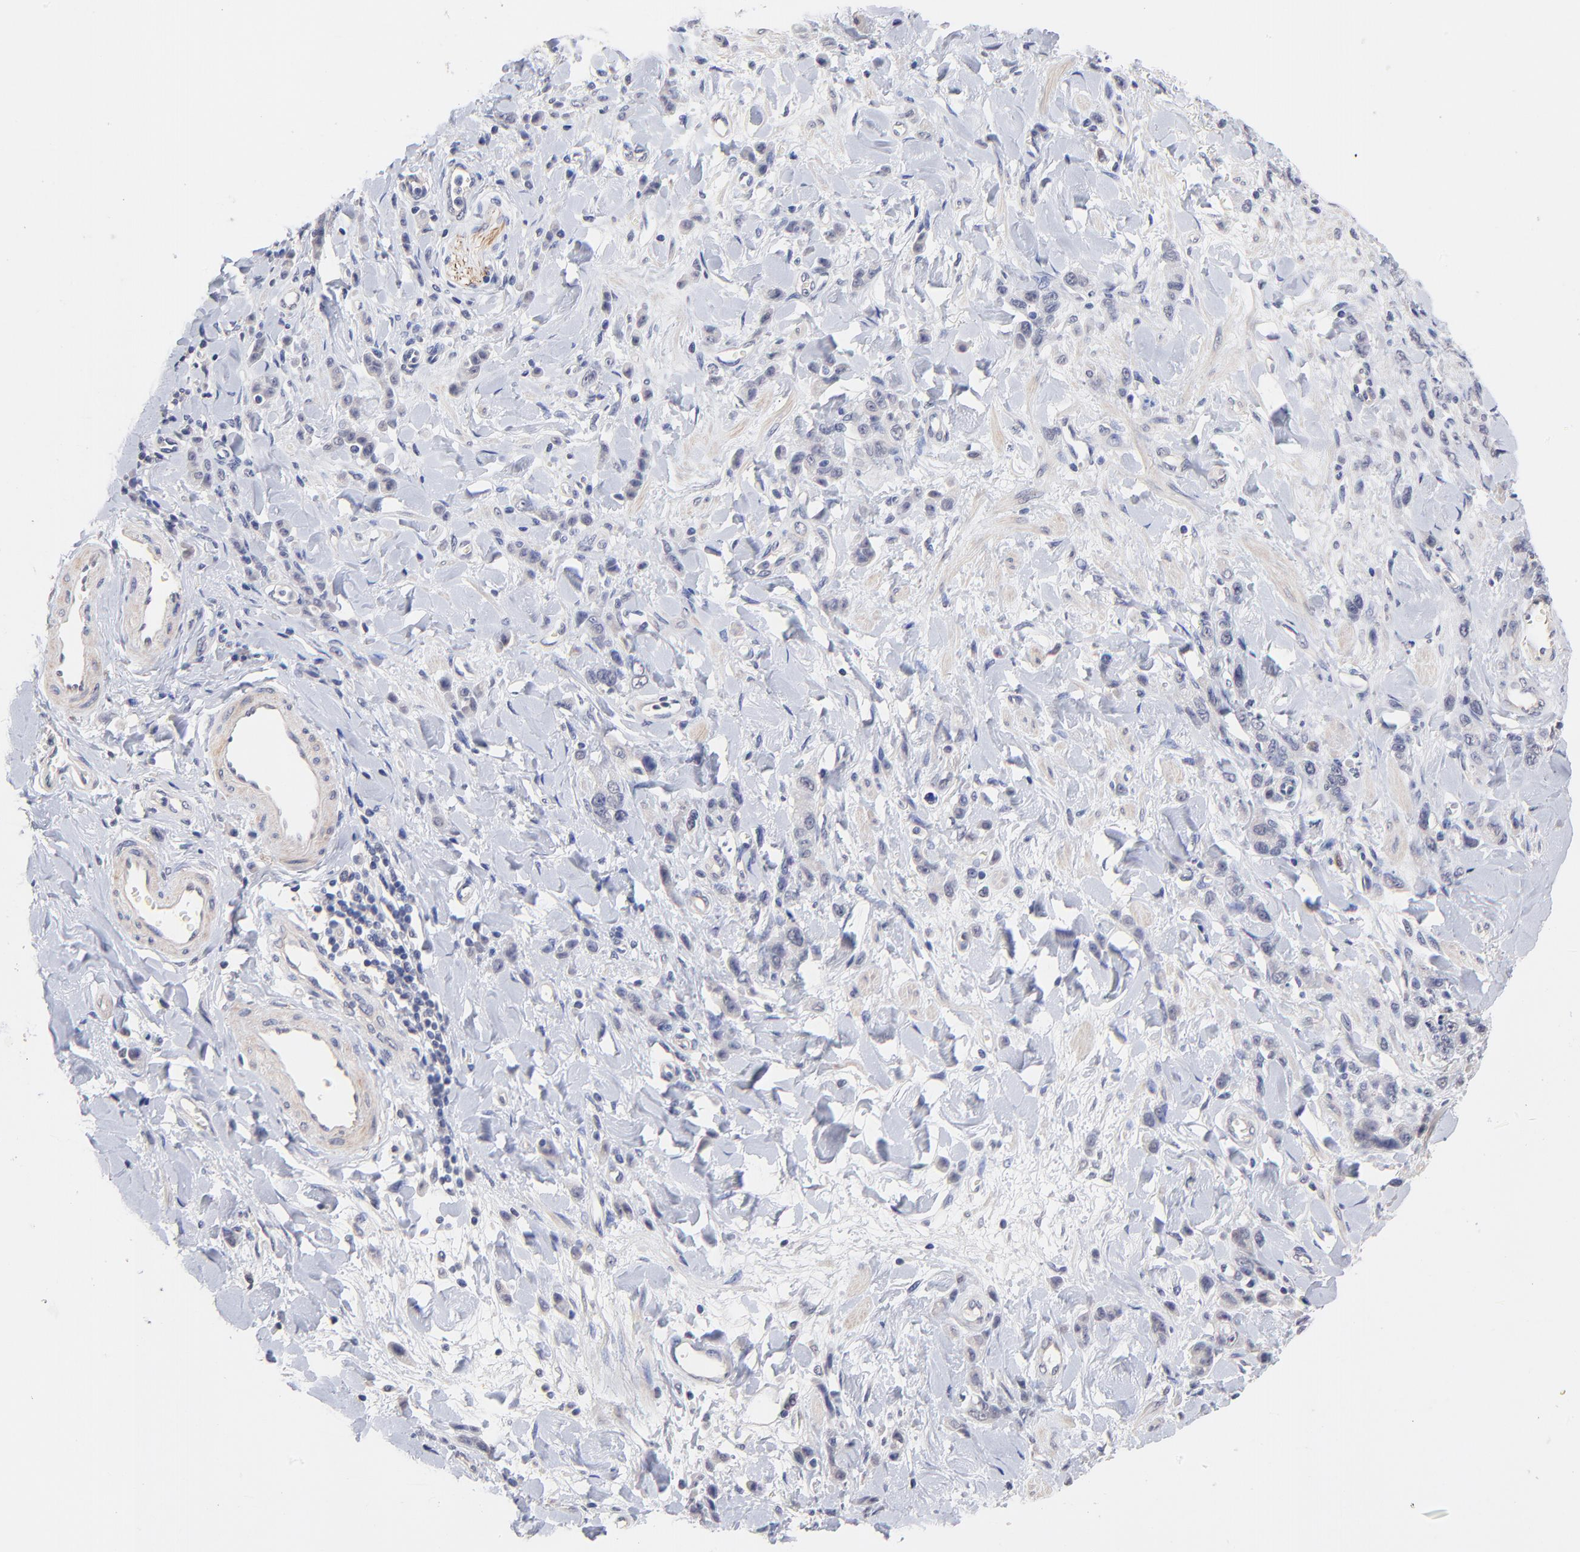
{"staining": {"intensity": "negative", "quantity": "none", "location": "none"}, "tissue": "stomach cancer", "cell_type": "Tumor cells", "image_type": "cancer", "snomed": [{"axis": "morphology", "description": "Normal tissue, NOS"}, {"axis": "morphology", "description": "Adenocarcinoma, NOS"}, {"axis": "topography", "description": "Stomach"}], "caption": "Protein analysis of stomach adenocarcinoma displays no significant positivity in tumor cells.", "gene": "RIBC2", "patient": {"sex": "male", "age": 82}}